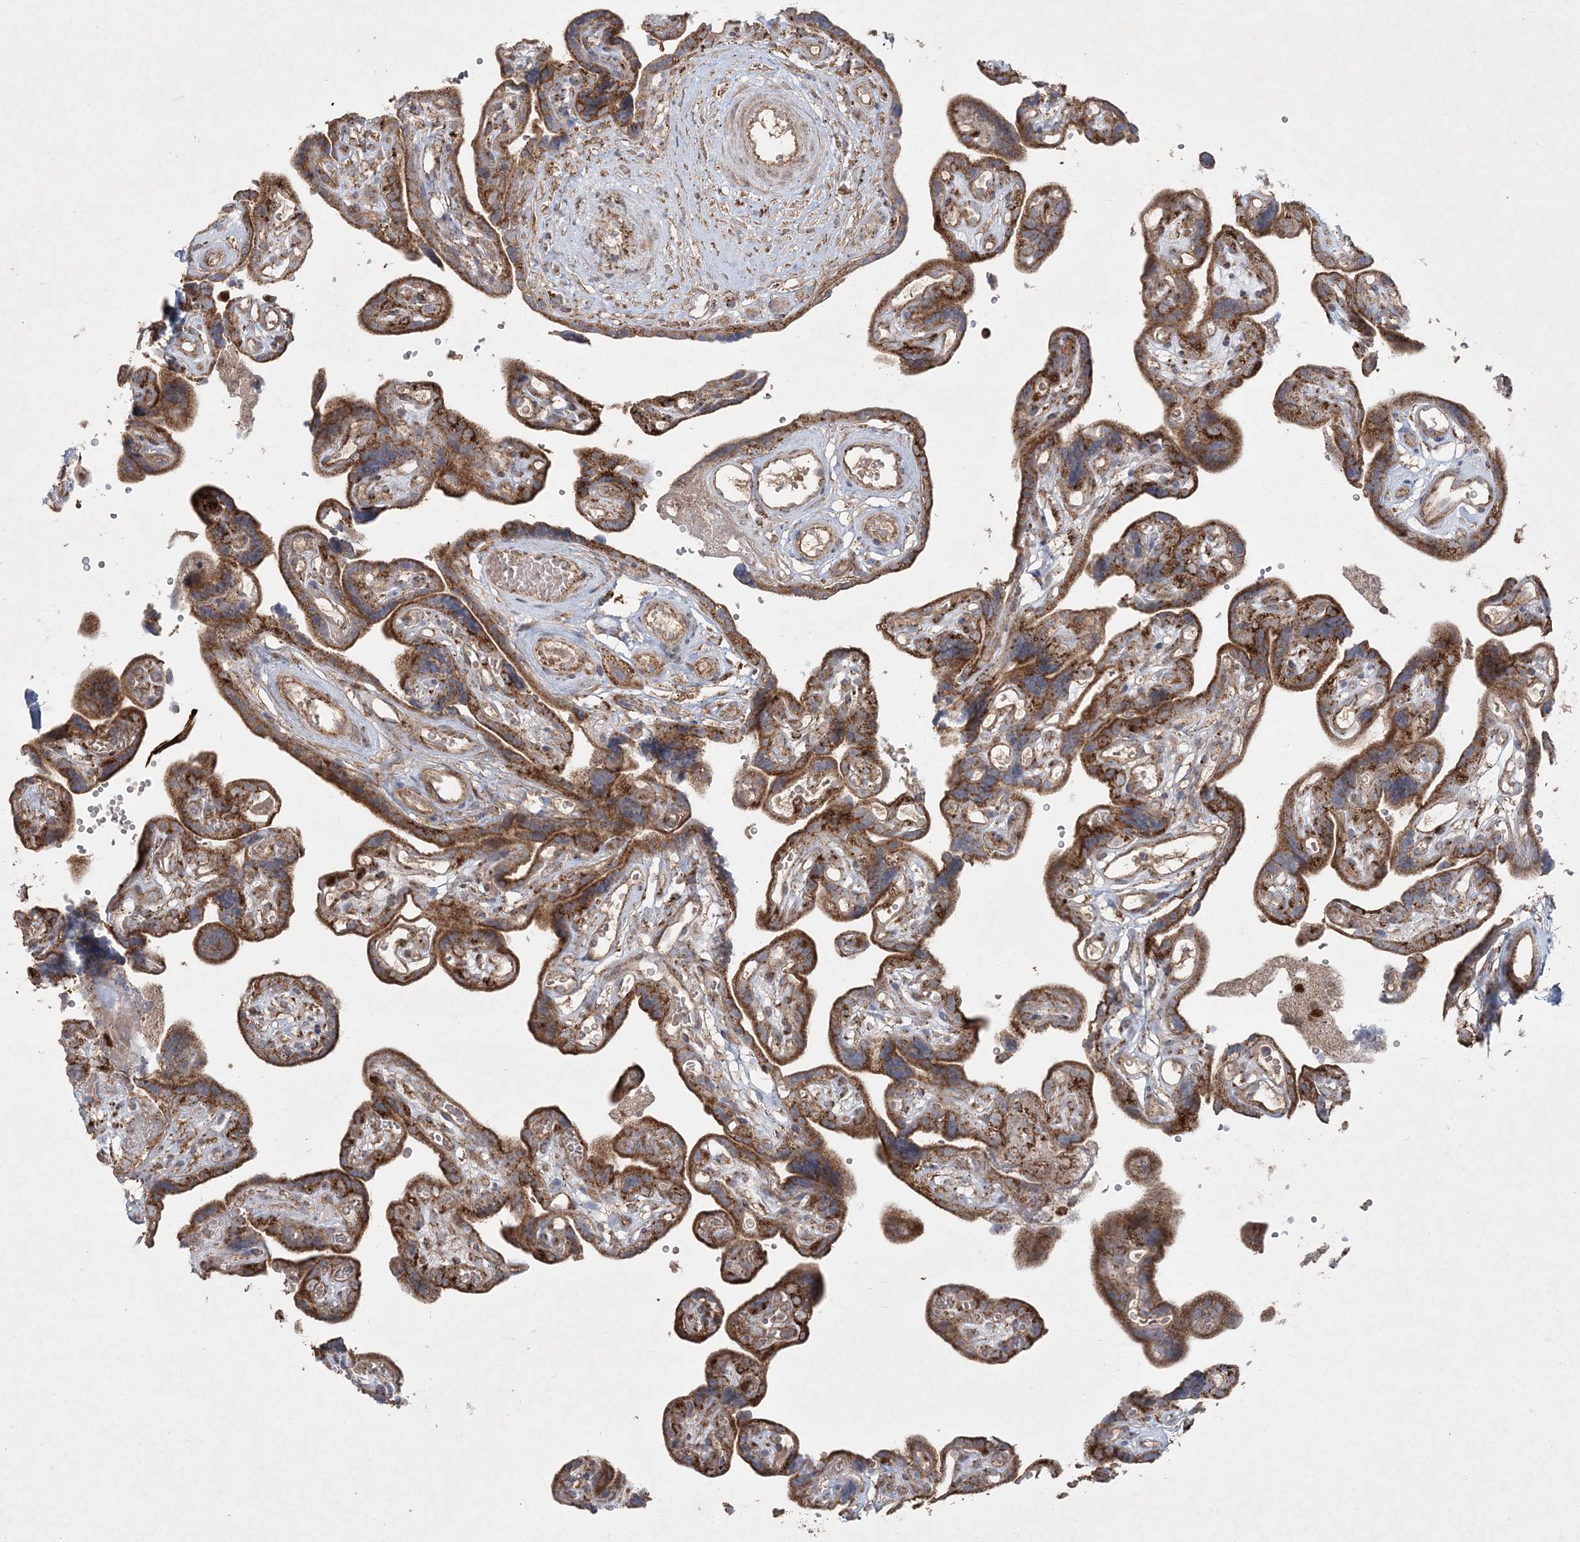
{"staining": {"intensity": "moderate", "quantity": ">75%", "location": "cytoplasmic/membranous"}, "tissue": "placenta", "cell_type": "Decidual cells", "image_type": "normal", "snomed": [{"axis": "morphology", "description": "Normal tissue, NOS"}, {"axis": "topography", "description": "Placenta"}], "caption": "Decidual cells display moderate cytoplasmic/membranous expression in approximately >75% of cells in benign placenta.", "gene": "LRPPRC", "patient": {"sex": "female", "age": 30}}